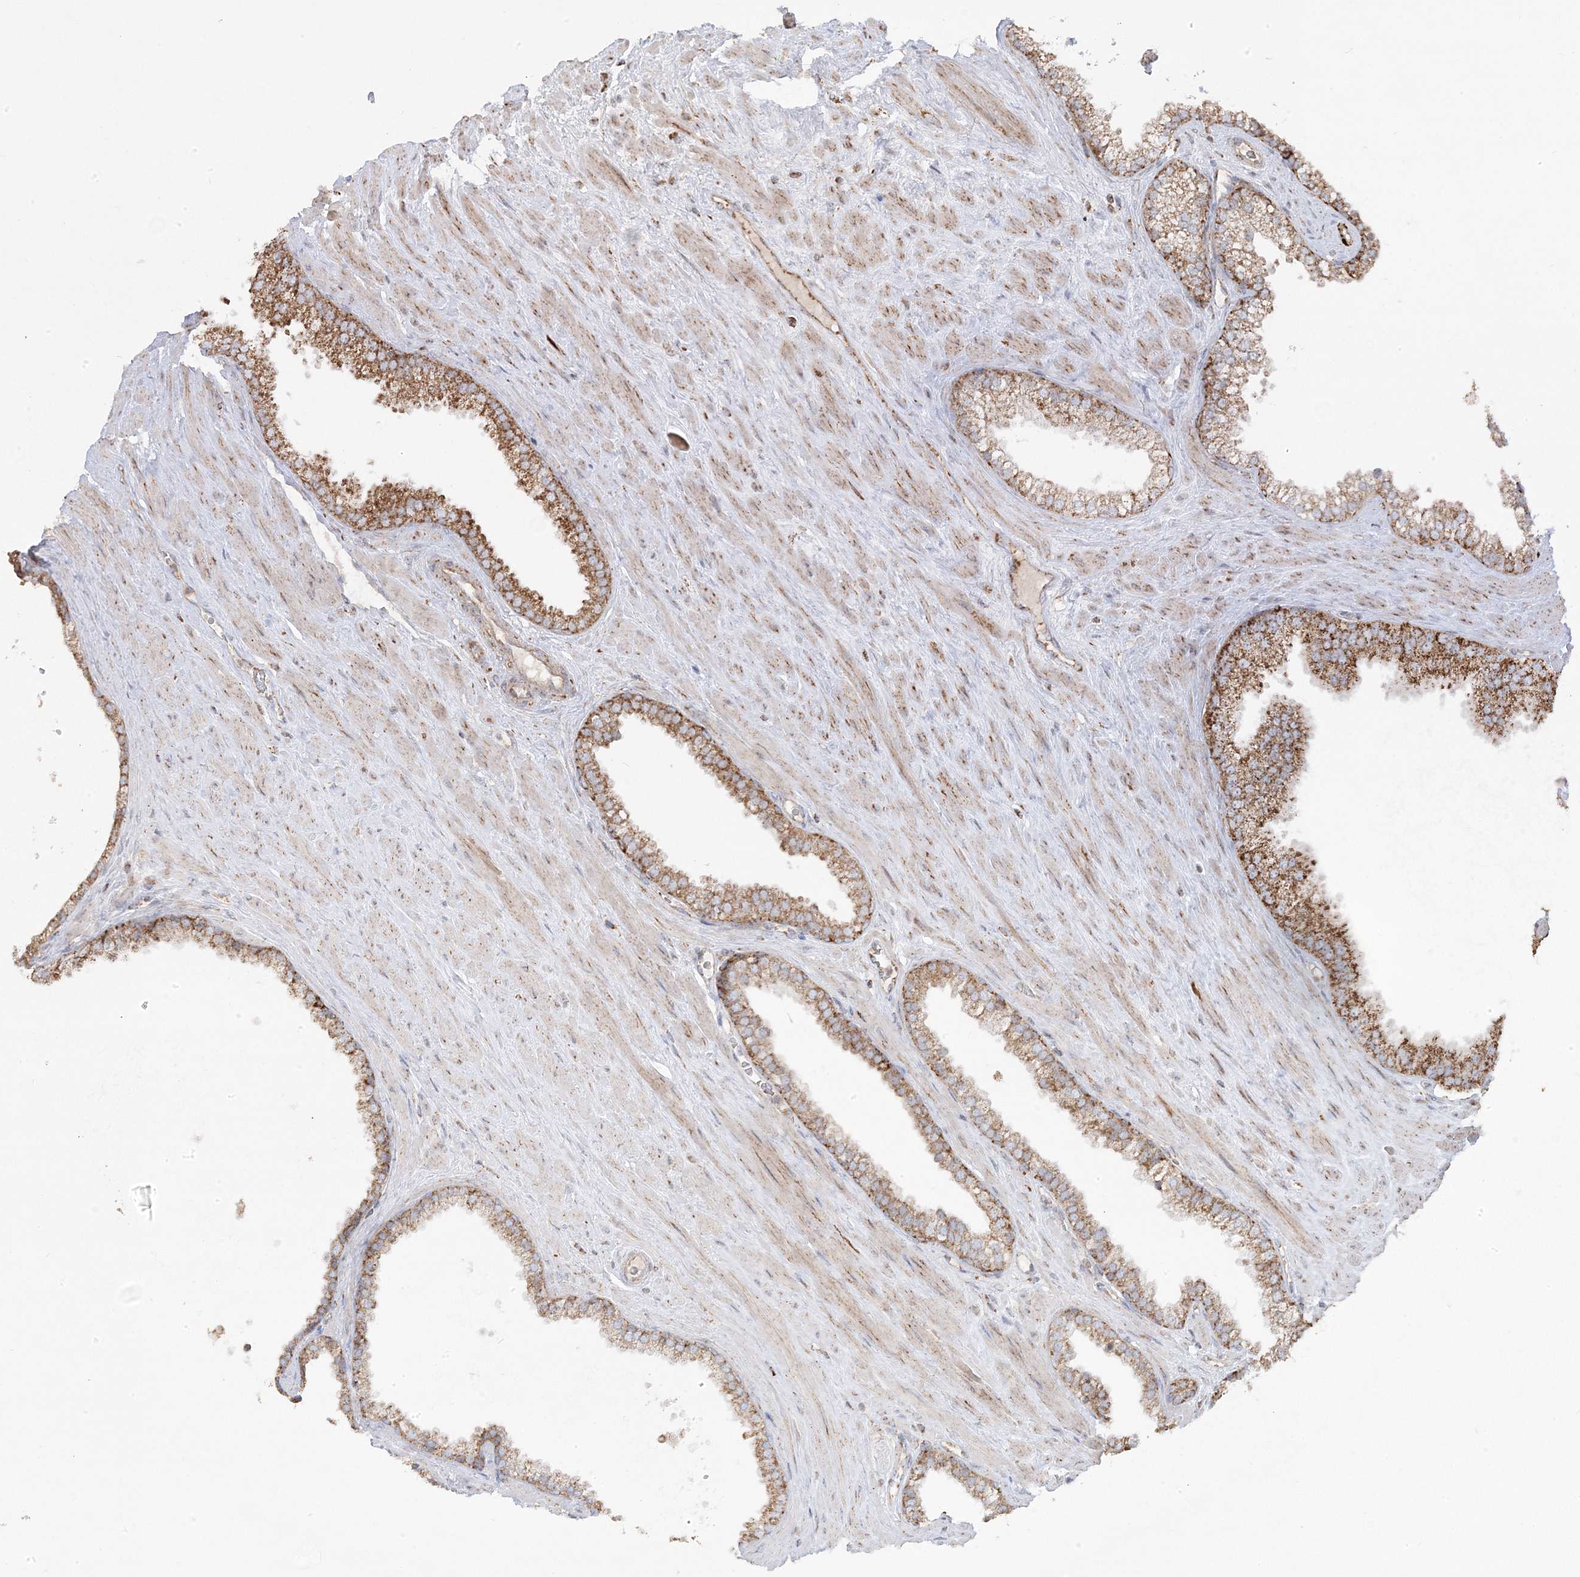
{"staining": {"intensity": "strong", "quantity": ">75%", "location": "cytoplasmic/membranous"}, "tissue": "prostate cancer", "cell_type": "Tumor cells", "image_type": "cancer", "snomed": [{"axis": "morphology", "description": "Adenocarcinoma, Low grade"}, {"axis": "topography", "description": "Prostate"}], "caption": "Human prostate cancer stained for a protein (brown) demonstrates strong cytoplasmic/membranous positive staining in approximately >75% of tumor cells.", "gene": "CLUAP1", "patient": {"sex": "male", "age": 62}}